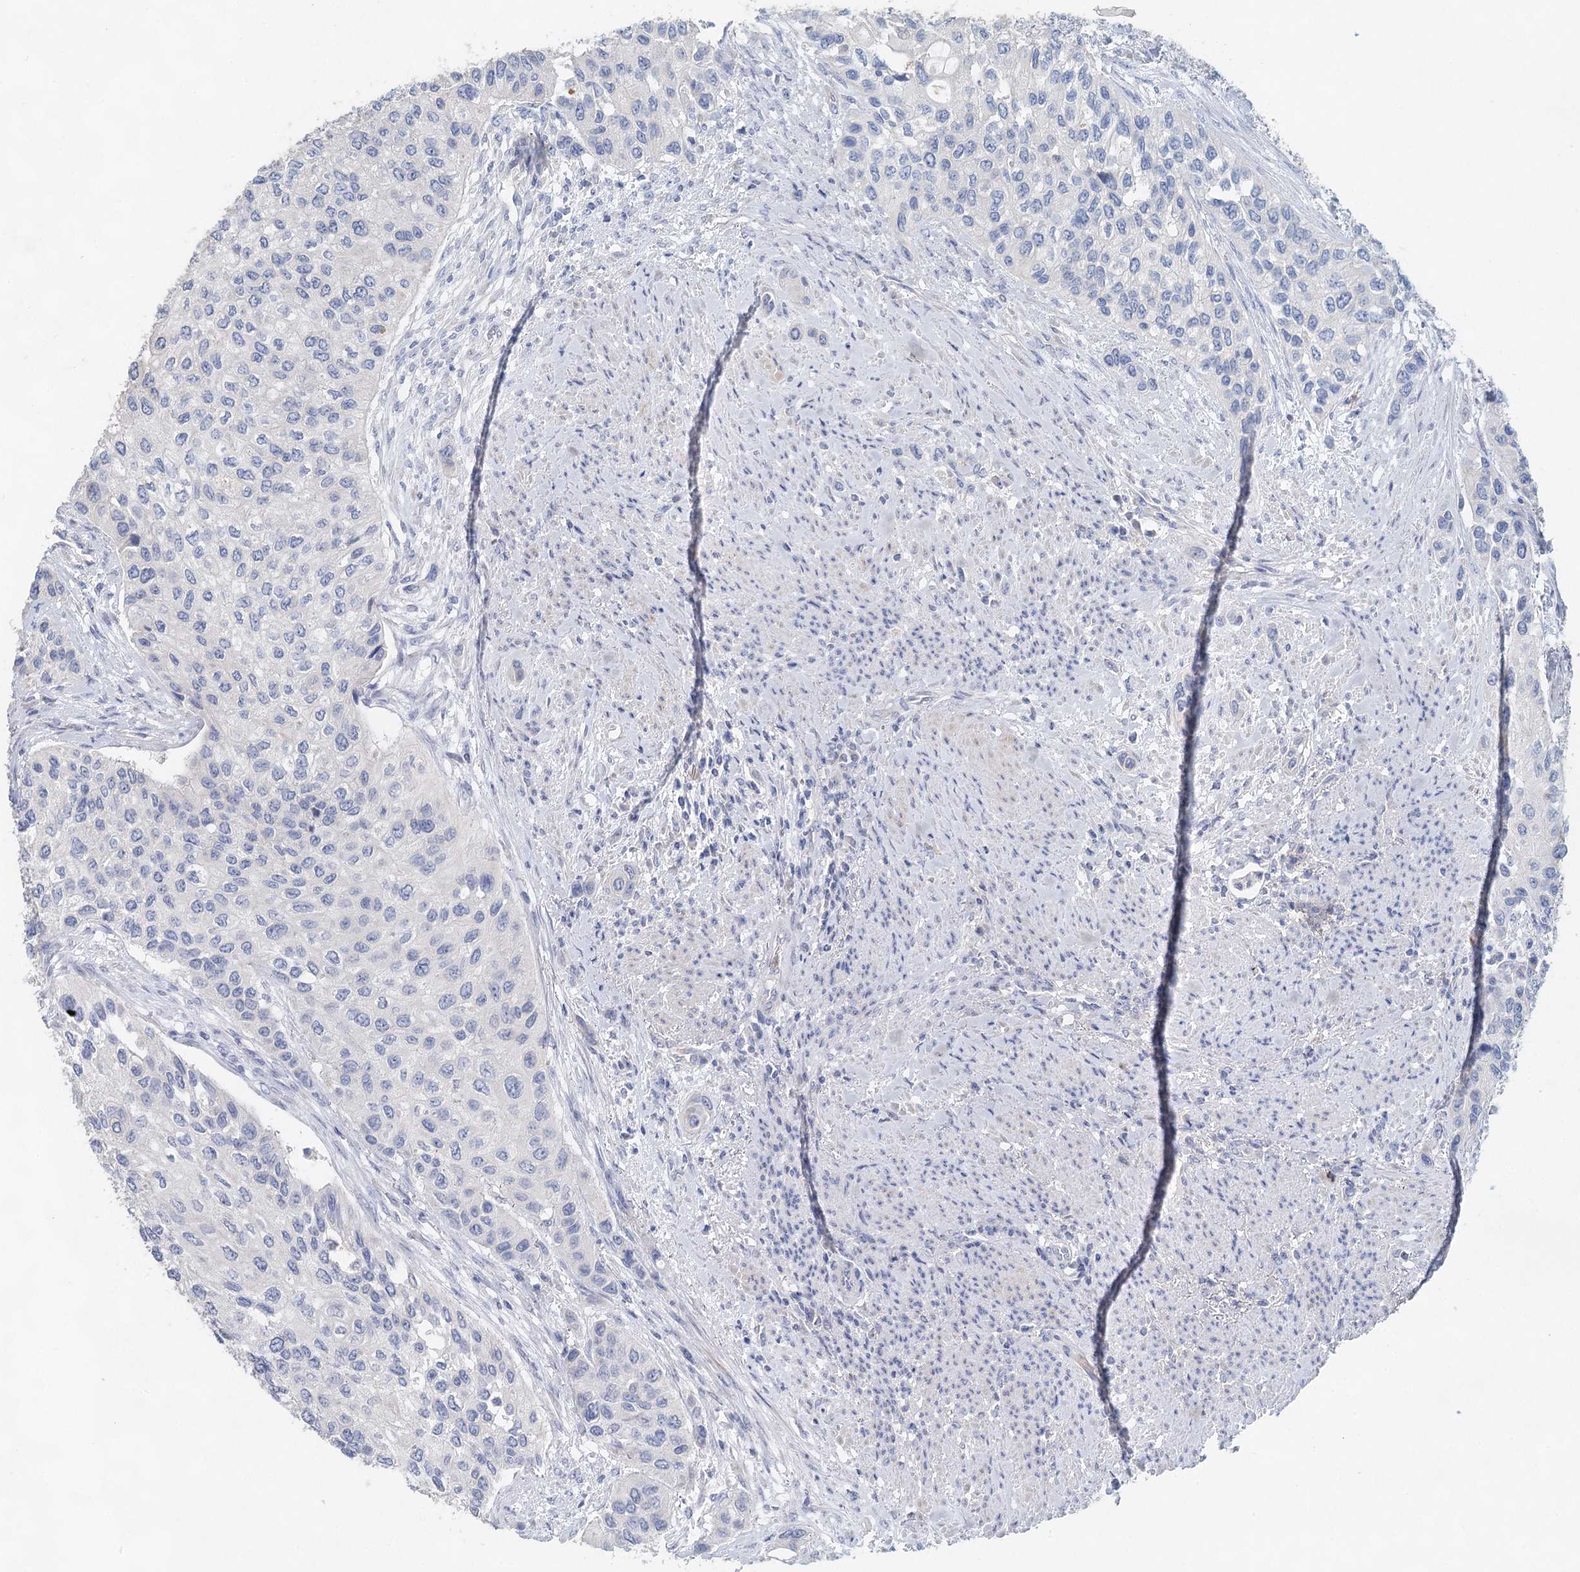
{"staining": {"intensity": "negative", "quantity": "none", "location": "none"}, "tissue": "urothelial cancer", "cell_type": "Tumor cells", "image_type": "cancer", "snomed": [{"axis": "morphology", "description": "Normal tissue, NOS"}, {"axis": "morphology", "description": "Urothelial carcinoma, High grade"}, {"axis": "topography", "description": "Vascular tissue"}, {"axis": "topography", "description": "Urinary bladder"}], "caption": "The immunohistochemistry image has no significant positivity in tumor cells of urothelial cancer tissue.", "gene": "MYL6B", "patient": {"sex": "female", "age": 56}}